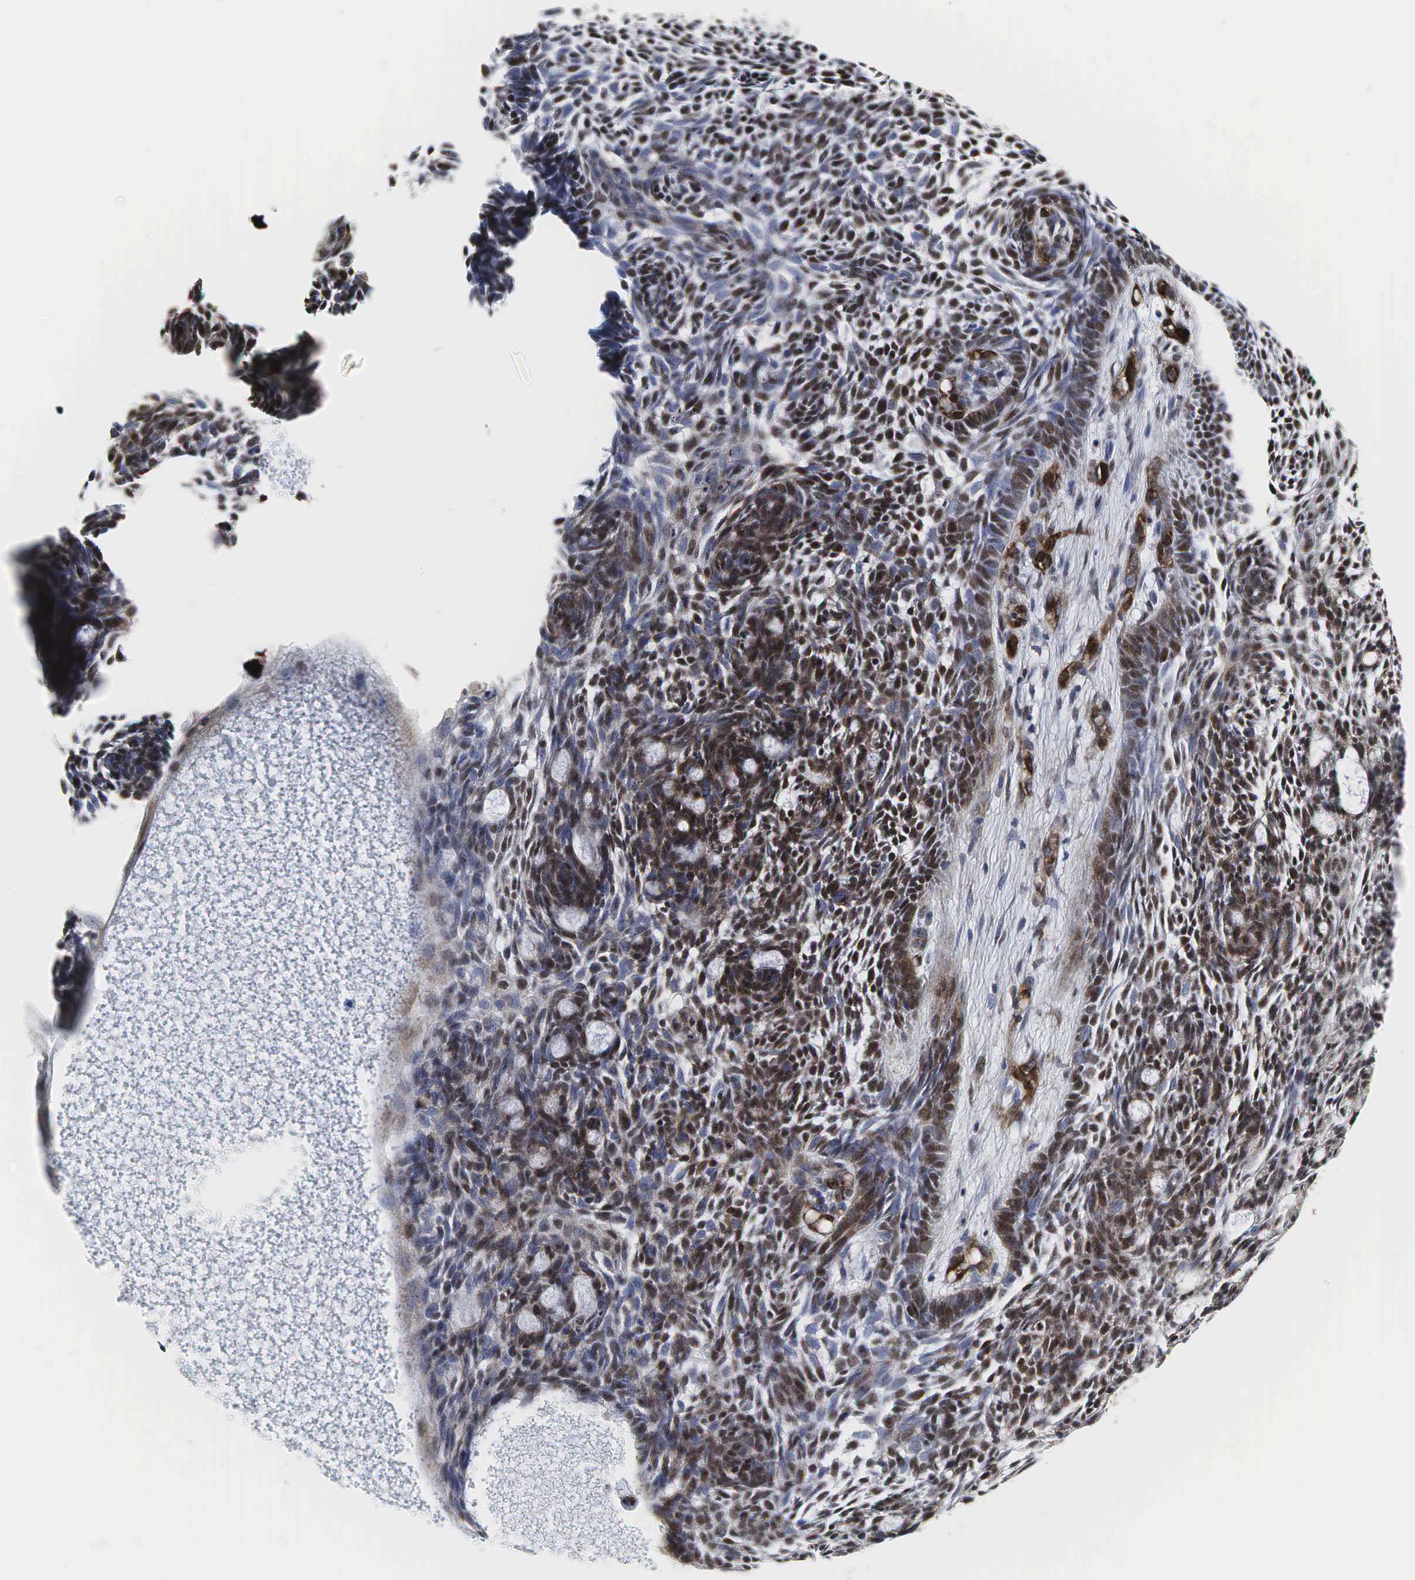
{"staining": {"intensity": "moderate", "quantity": "25%-75%", "location": "cytoplasmic/membranous,nuclear"}, "tissue": "skin cancer", "cell_type": "Tumor cells", "image_type": "cancer", "snomed": [{"axis": "morphology", "description": "Basal cell carcinoma"}, {"axis": "topography", "description": "Skin"}], "caption": "An image of human skin cancer (basal cell carcinoma) stained for a protein shows moderate cytoplasmic/membranous and nuclear brown staining in tumor cells.", "gene": "SPIN1", "patient": {"sex": "male", "age": 58}}